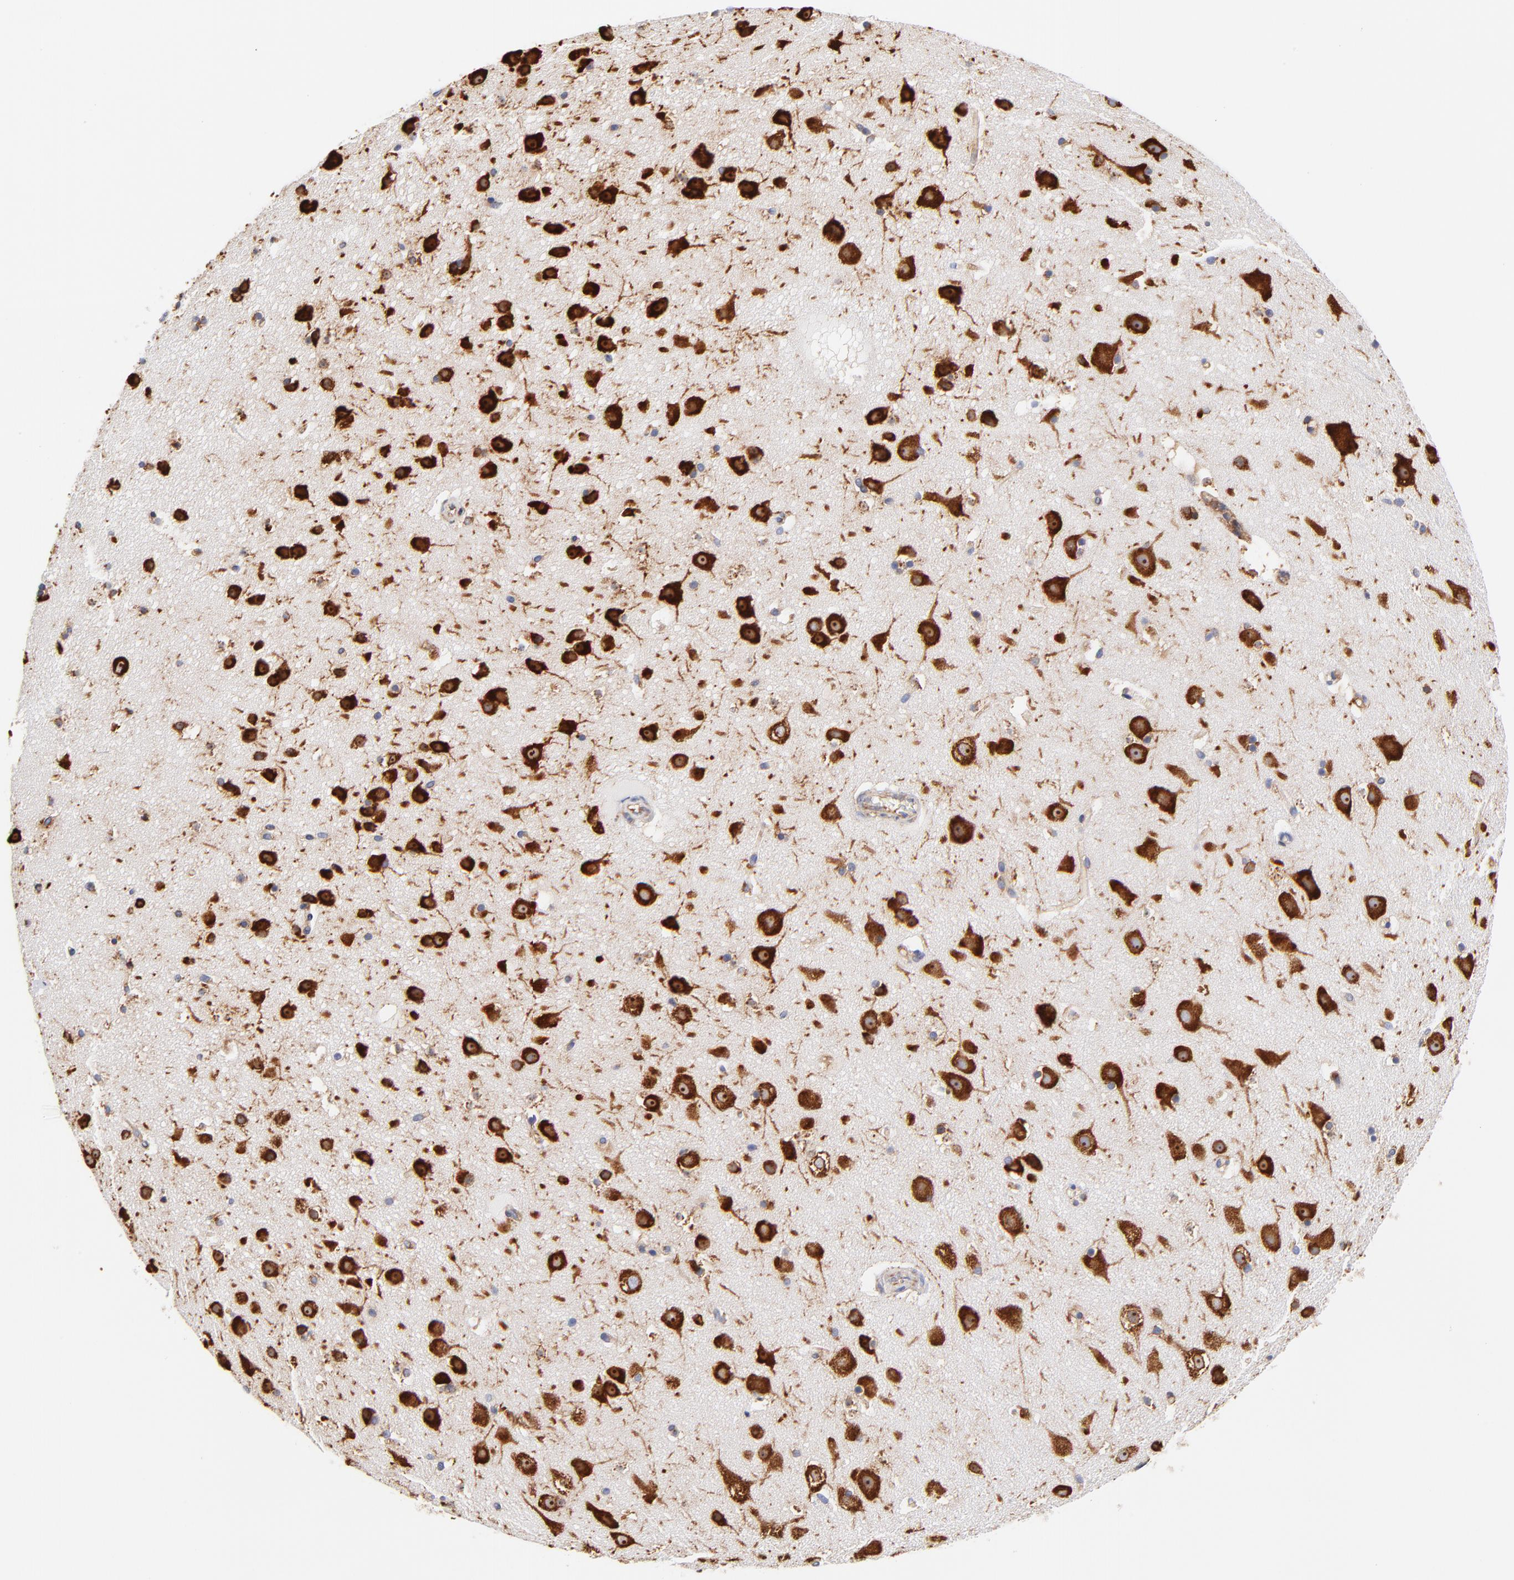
{"staining": {"intensity": "weak", "quantity": "25%-75%", "location": "cytoplasmic/membranous"}, "tissue": "cerebral cortex", "cell_type": "Endothelial cells", "image_type": "normal", "snomed": [{"axis": "morphology", "description": "Normal tissue, NOS"}, {"axis": "topography", "description": "Cerebral cortex"}], "caption": "Unremarkable cerebral cortex displays weak cytoplasmic/membranous staining in approximately 25%-75% of endothelial cells (brown staining indicates protein expression, while blue staining denotes nuclei)..", "gene": "RPL27", "patient": {"sex": "male", "age": 45}}